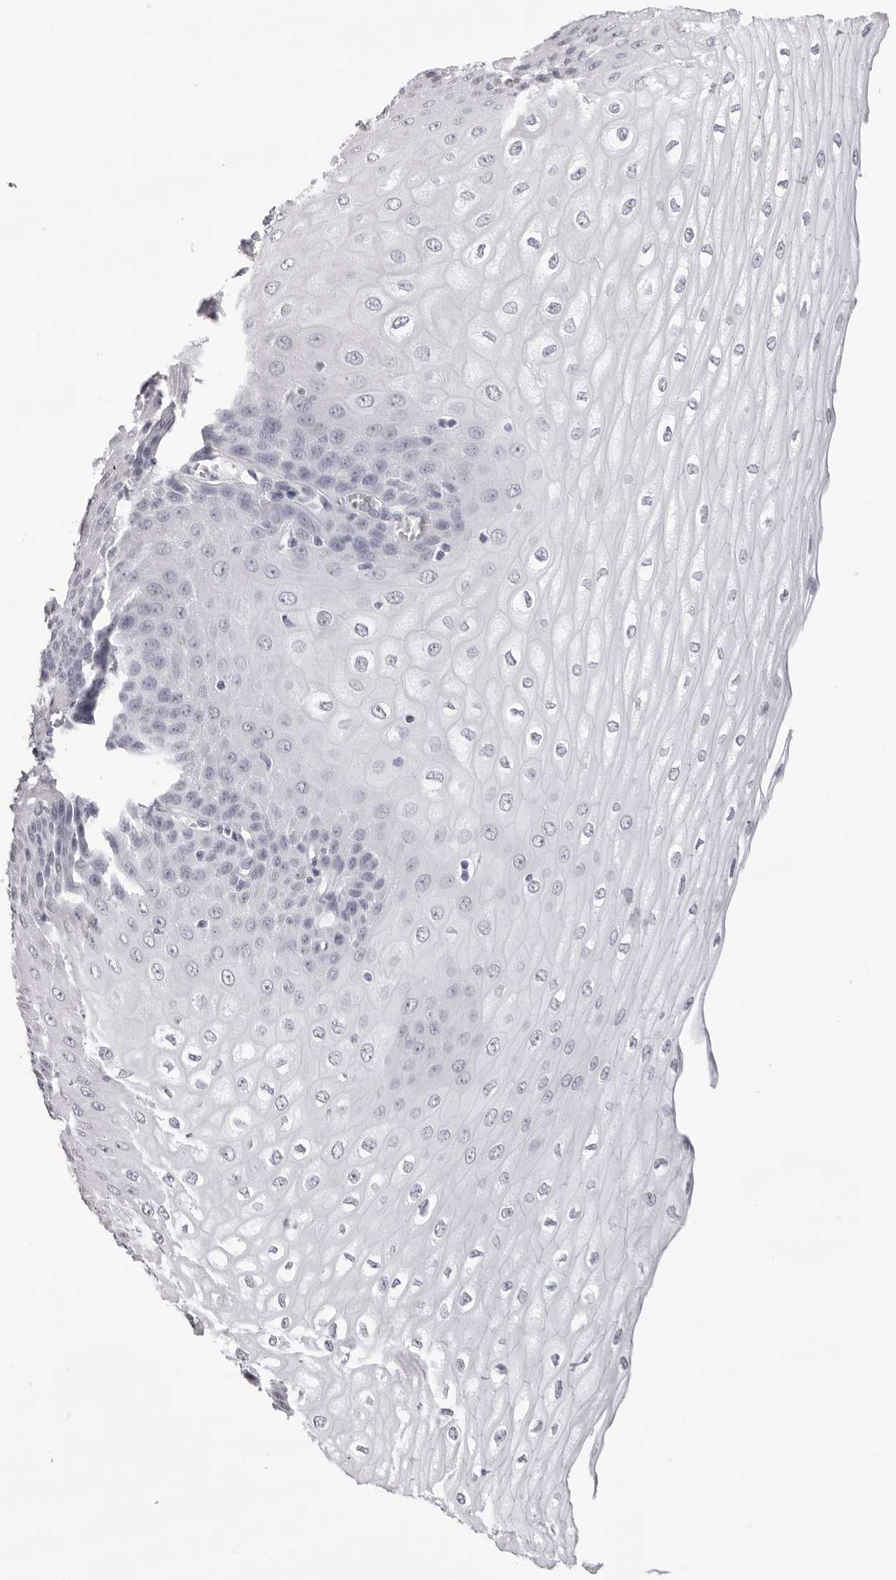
{"staining": {"intensity": "negative", "quantity": "none", "location": "none"}, "tissue": "esophagus", "cell_type": "Squamous epithelial cells", "image_type": "normal", "snomed": [{"axis": "morphology", "description": "Normal tissue, NOS"}, {"axis": "topography", "description": "Esophagus"}], "caption": "The immunohistochemistry histopathology image has no significant staining in squamous epithelial cells of esophagus. (Brightfield microscopy of DAB immunohistochemistry (IHC) at high magnification).", "gene": "RHO", "patient": {"sex": "male", "age": 60}}